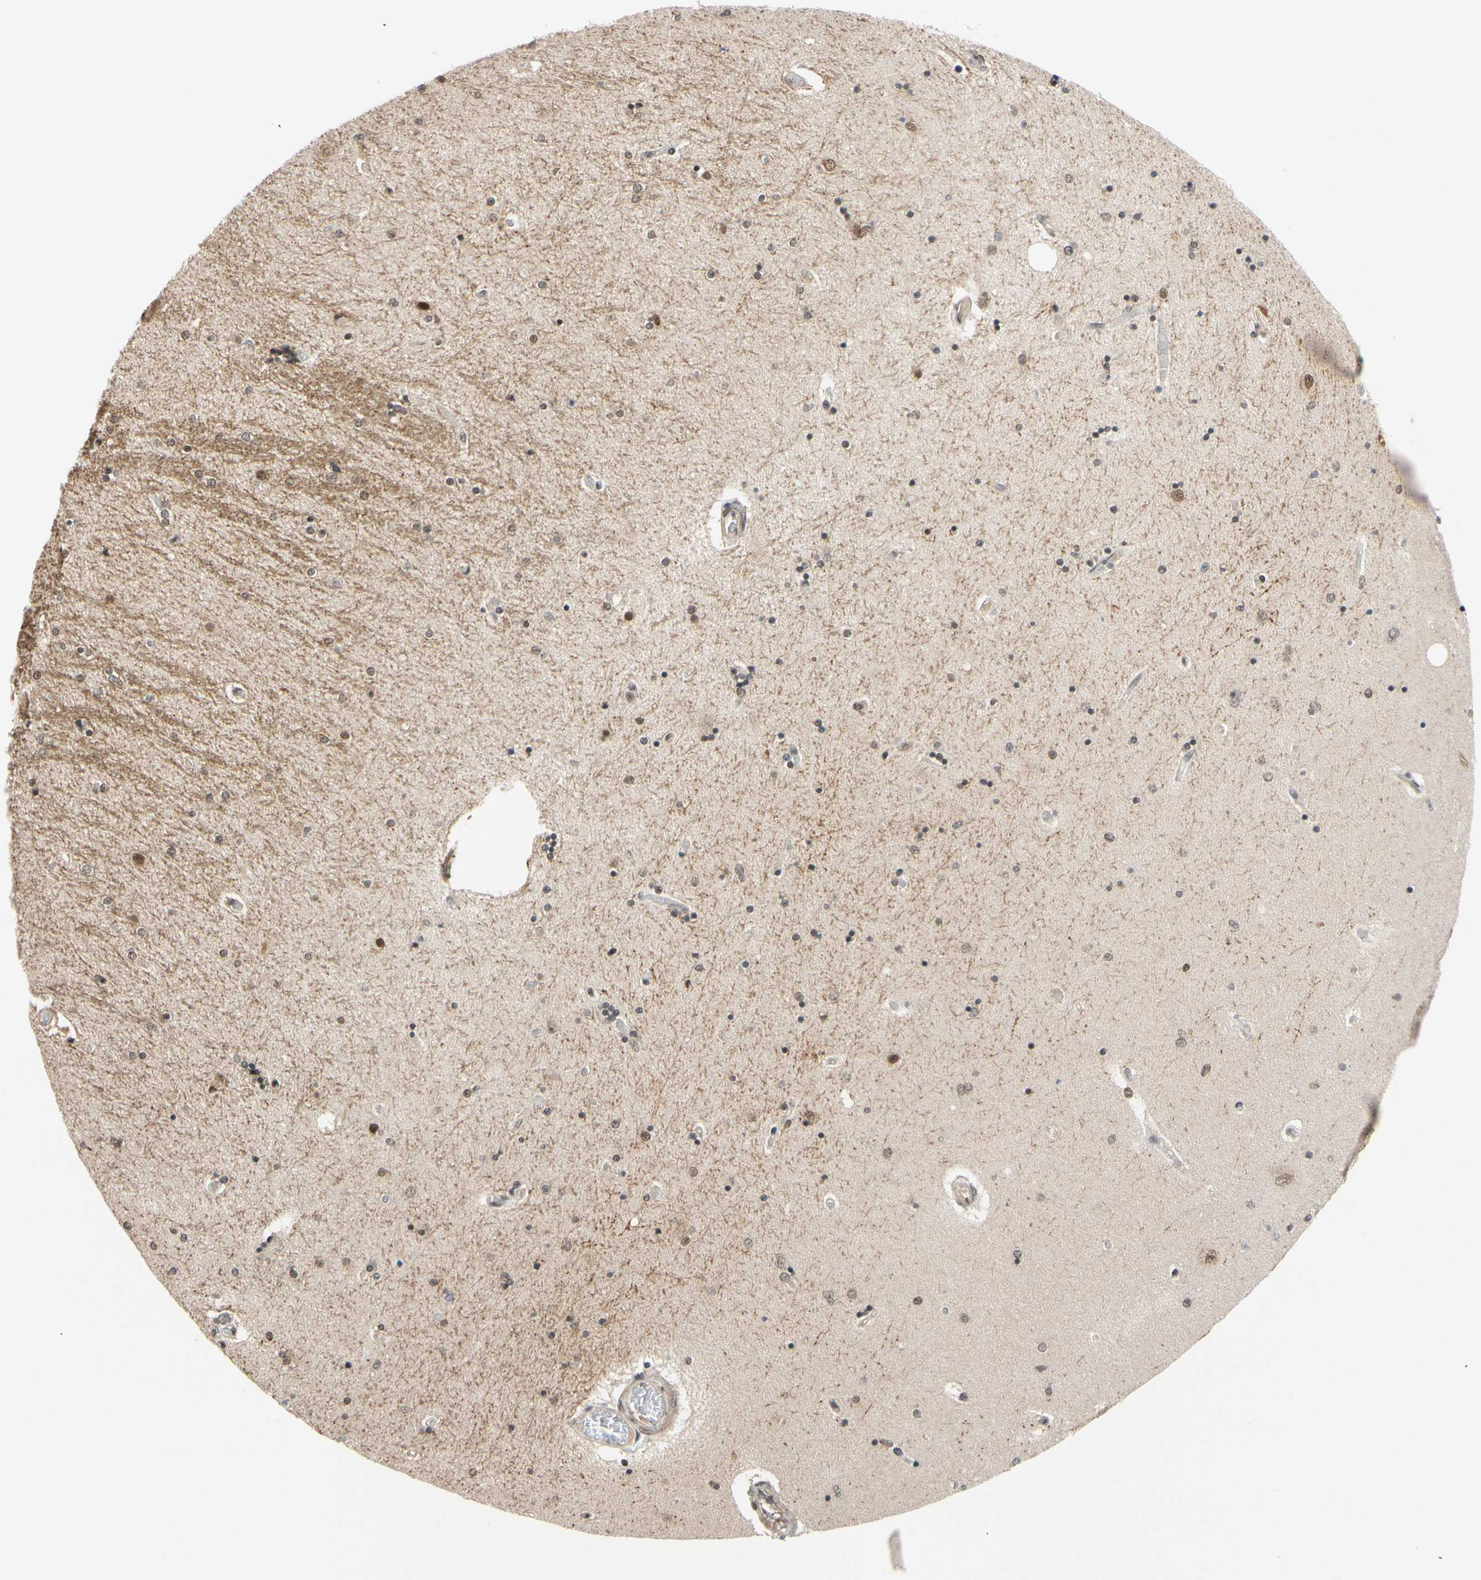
{"staining": {"intensity": "moderate", "quantity": "25%-75%", "location": "nuclear"}, "tissue": "hippocampus", "cell_type": "Glial cells", "image_type": "normal", "snomed": [{"axis": "morphology", "description": "Normal tissue, NOS"}, {"axis": "topography", "description": "Hippocampus"}], "caption": "Brown immunohistochemical staining in benign human hippocampus reveals moderate nuclear positivity in approximately 25%-75% of glial cells.", "gene": "TAF4", "patient": {"sex": "female", "age": 54}}